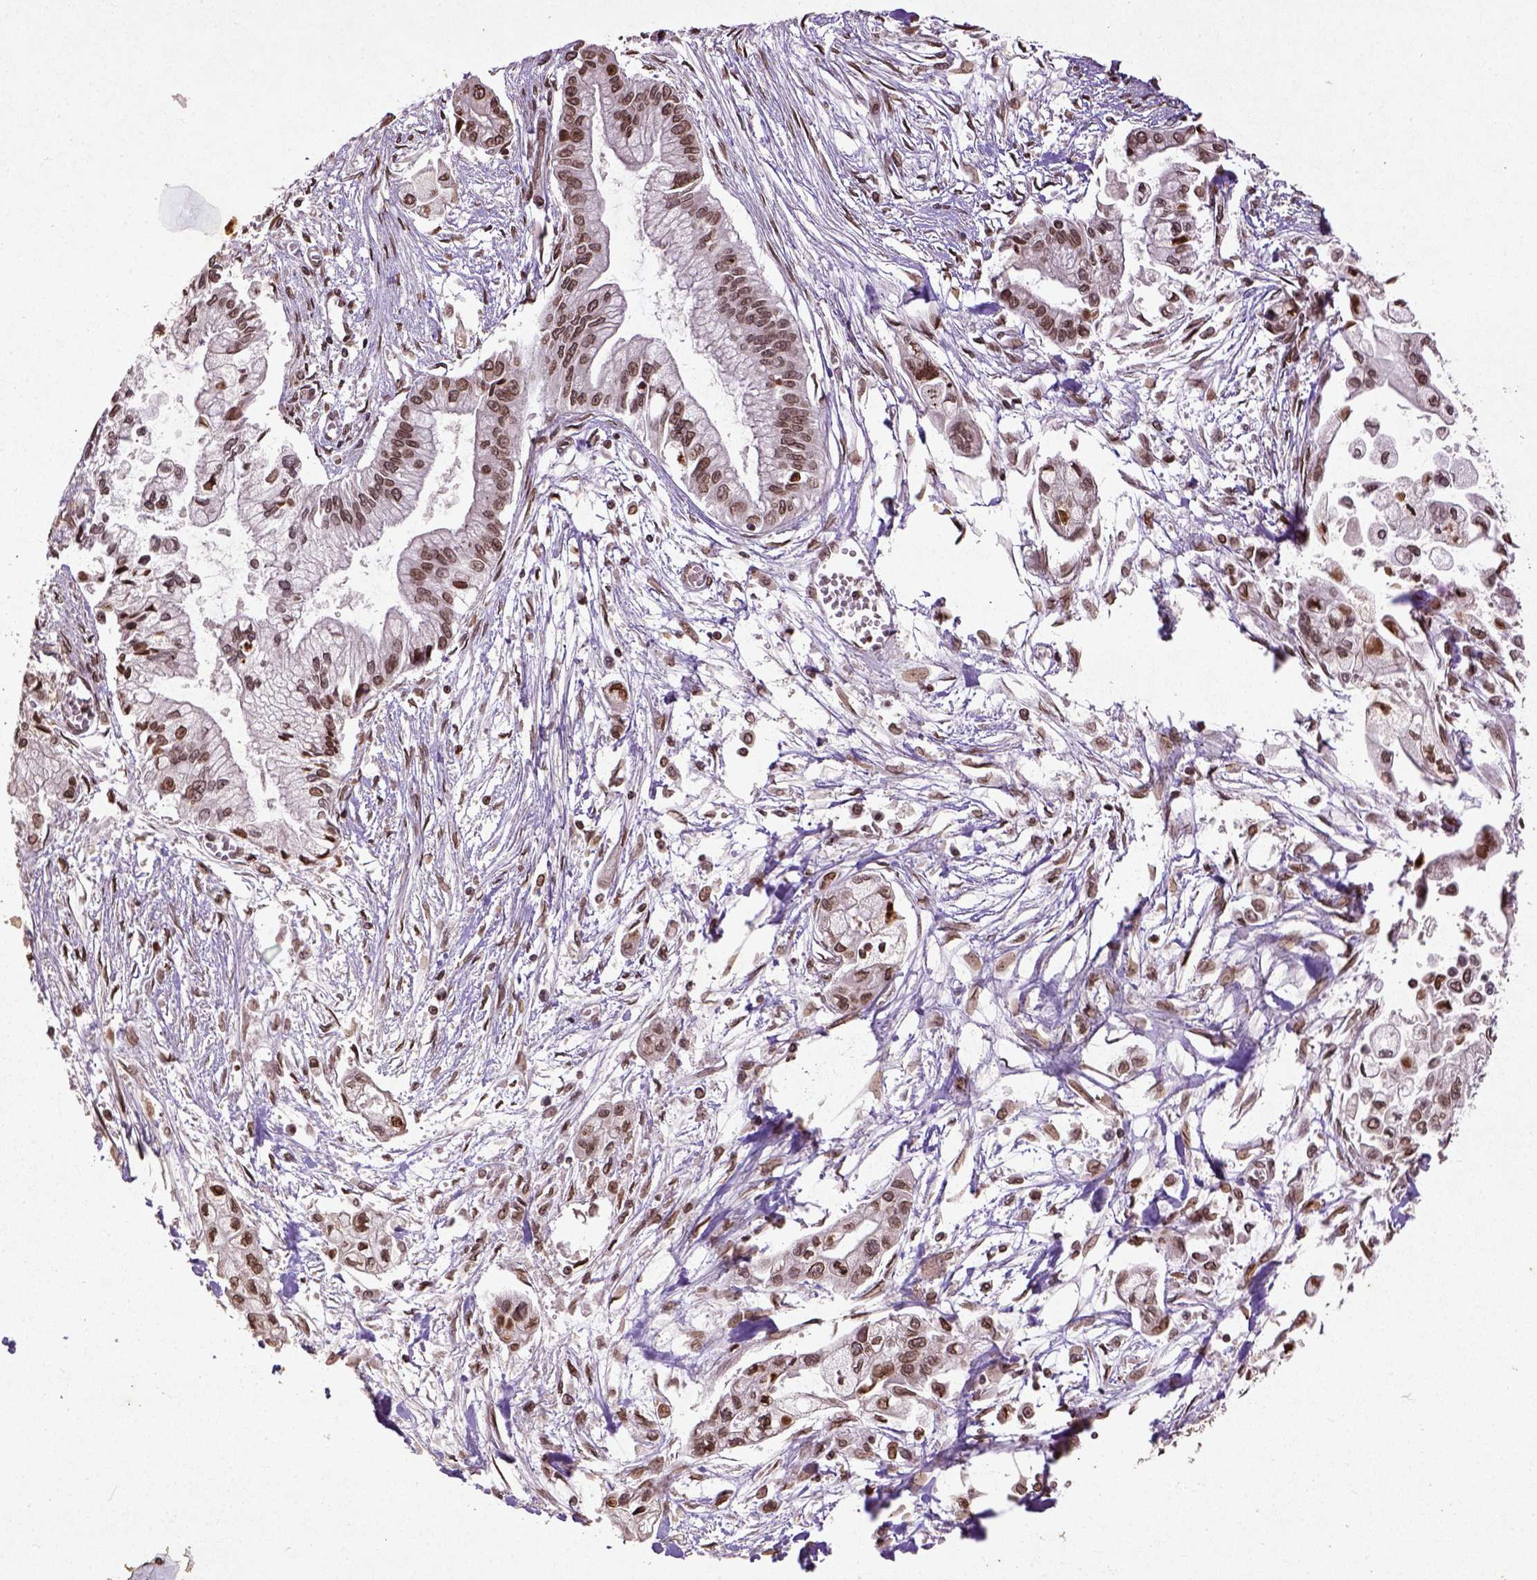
{"staining": {"intensity": "moderate", "quantity": ">75%", "location": "nuclear"}, "tissue": "pancreatic cancer", "cell_type": "Tumor cells", "image_type": "cancer", "snomed": [{"axis": "morphology", "description": "Adenocarcinoma, NOS"}, {"axis": "topography", "description": "Pancreas"}], "caption": "The photomicrograph shows immunohistochemical staining of pancreatic cancer (adenocarcinoma). There is moderate nuclear staining is present in about >75% of tumor cells.", "gene": "BANF1", "patient": {"sex": "male", "age": 54}}